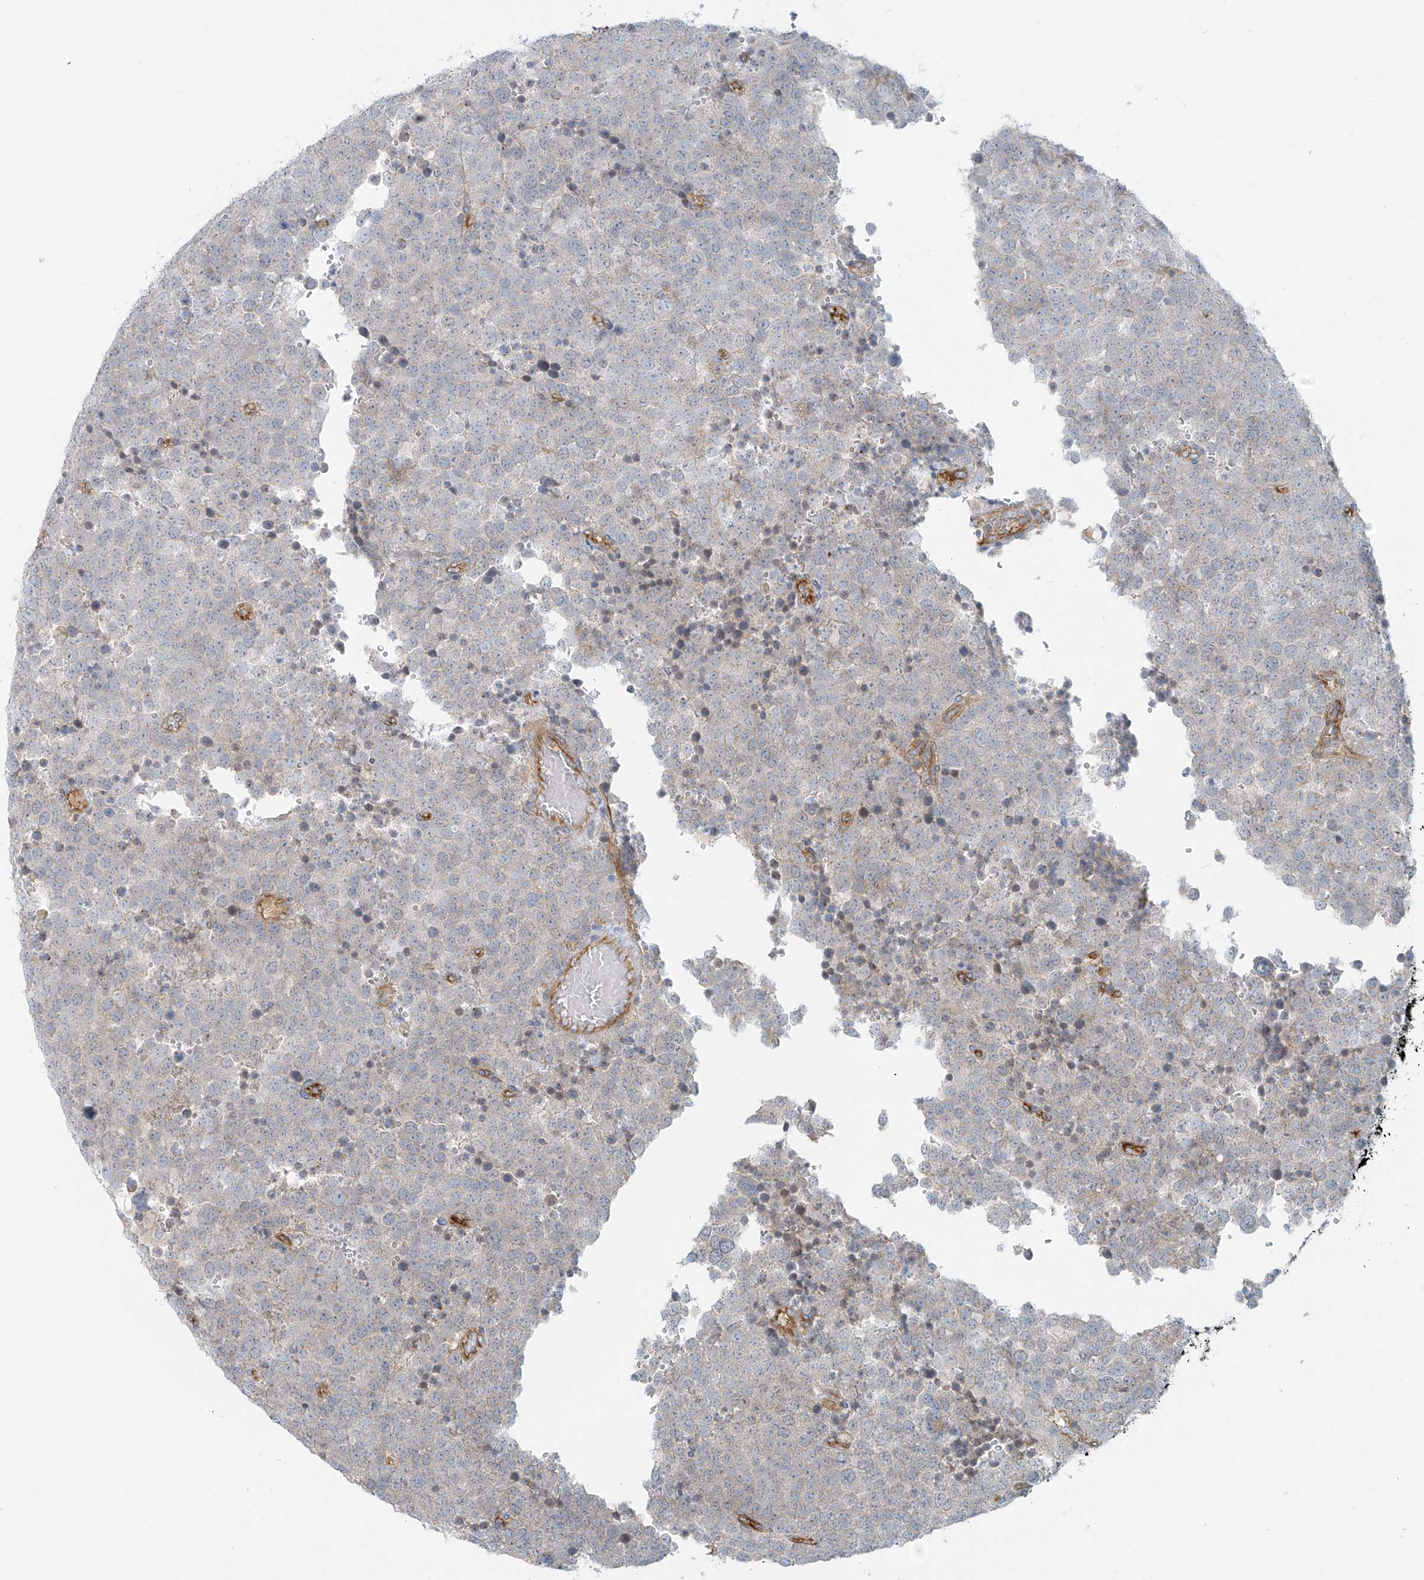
{"staining": {"intensity": "negative", "quantity": "none", "location": "none"}, "tissue": "testis cancer", "cell_type": "Tumor cells", "image_type": "cancer", "snomed": [{"axis": "morphology", "description": "Seminoma, NOS"}, {"axis": "topography", "description": "Testis"}], "caption": "The histopathology image shows no staining of tumor cells in seminoma (testis).", "gene": "VAMP5", "patient": {"sex": "male", "age": 71}}